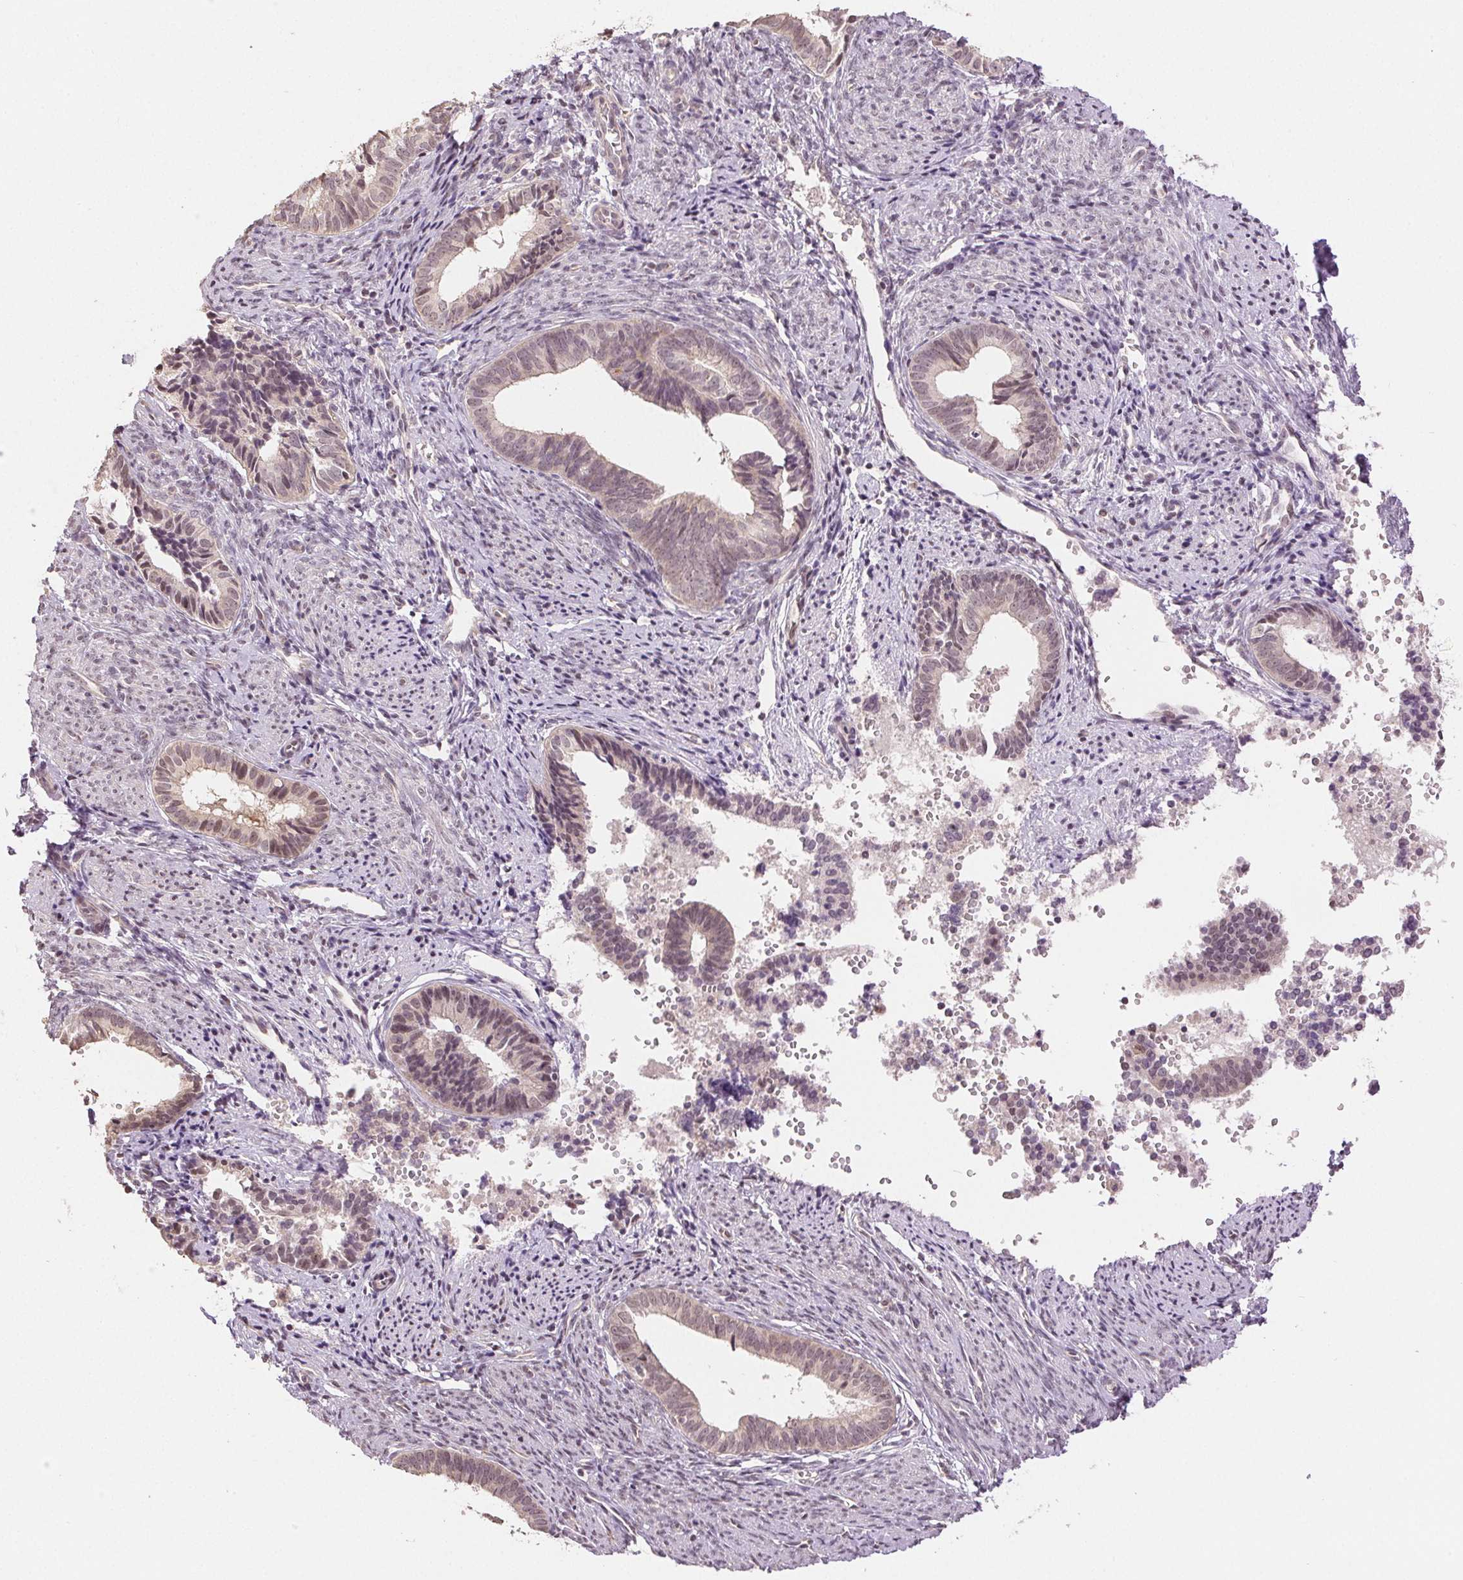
{"staining": {"intensity": "weak", "quantity": "<25%", "location": "nuclear"}, "tissue": "endometrial cancer", "cell_type": "Tumor cells", "image_type": "cancer", "snomed": [{"axis": "morphology", "description": "Adenocarcinoma, NOS"}, {"axis": "topography", "description": "Endometrium"}], "caption": "Immunohistochemistry histopathology image of human adenocarcinoma (endometrial) stained for a protein (brown), which reveals no expression in tumor cells.", "gene": "PLCB1", "patient": {"sex": "female", "age": 75}}